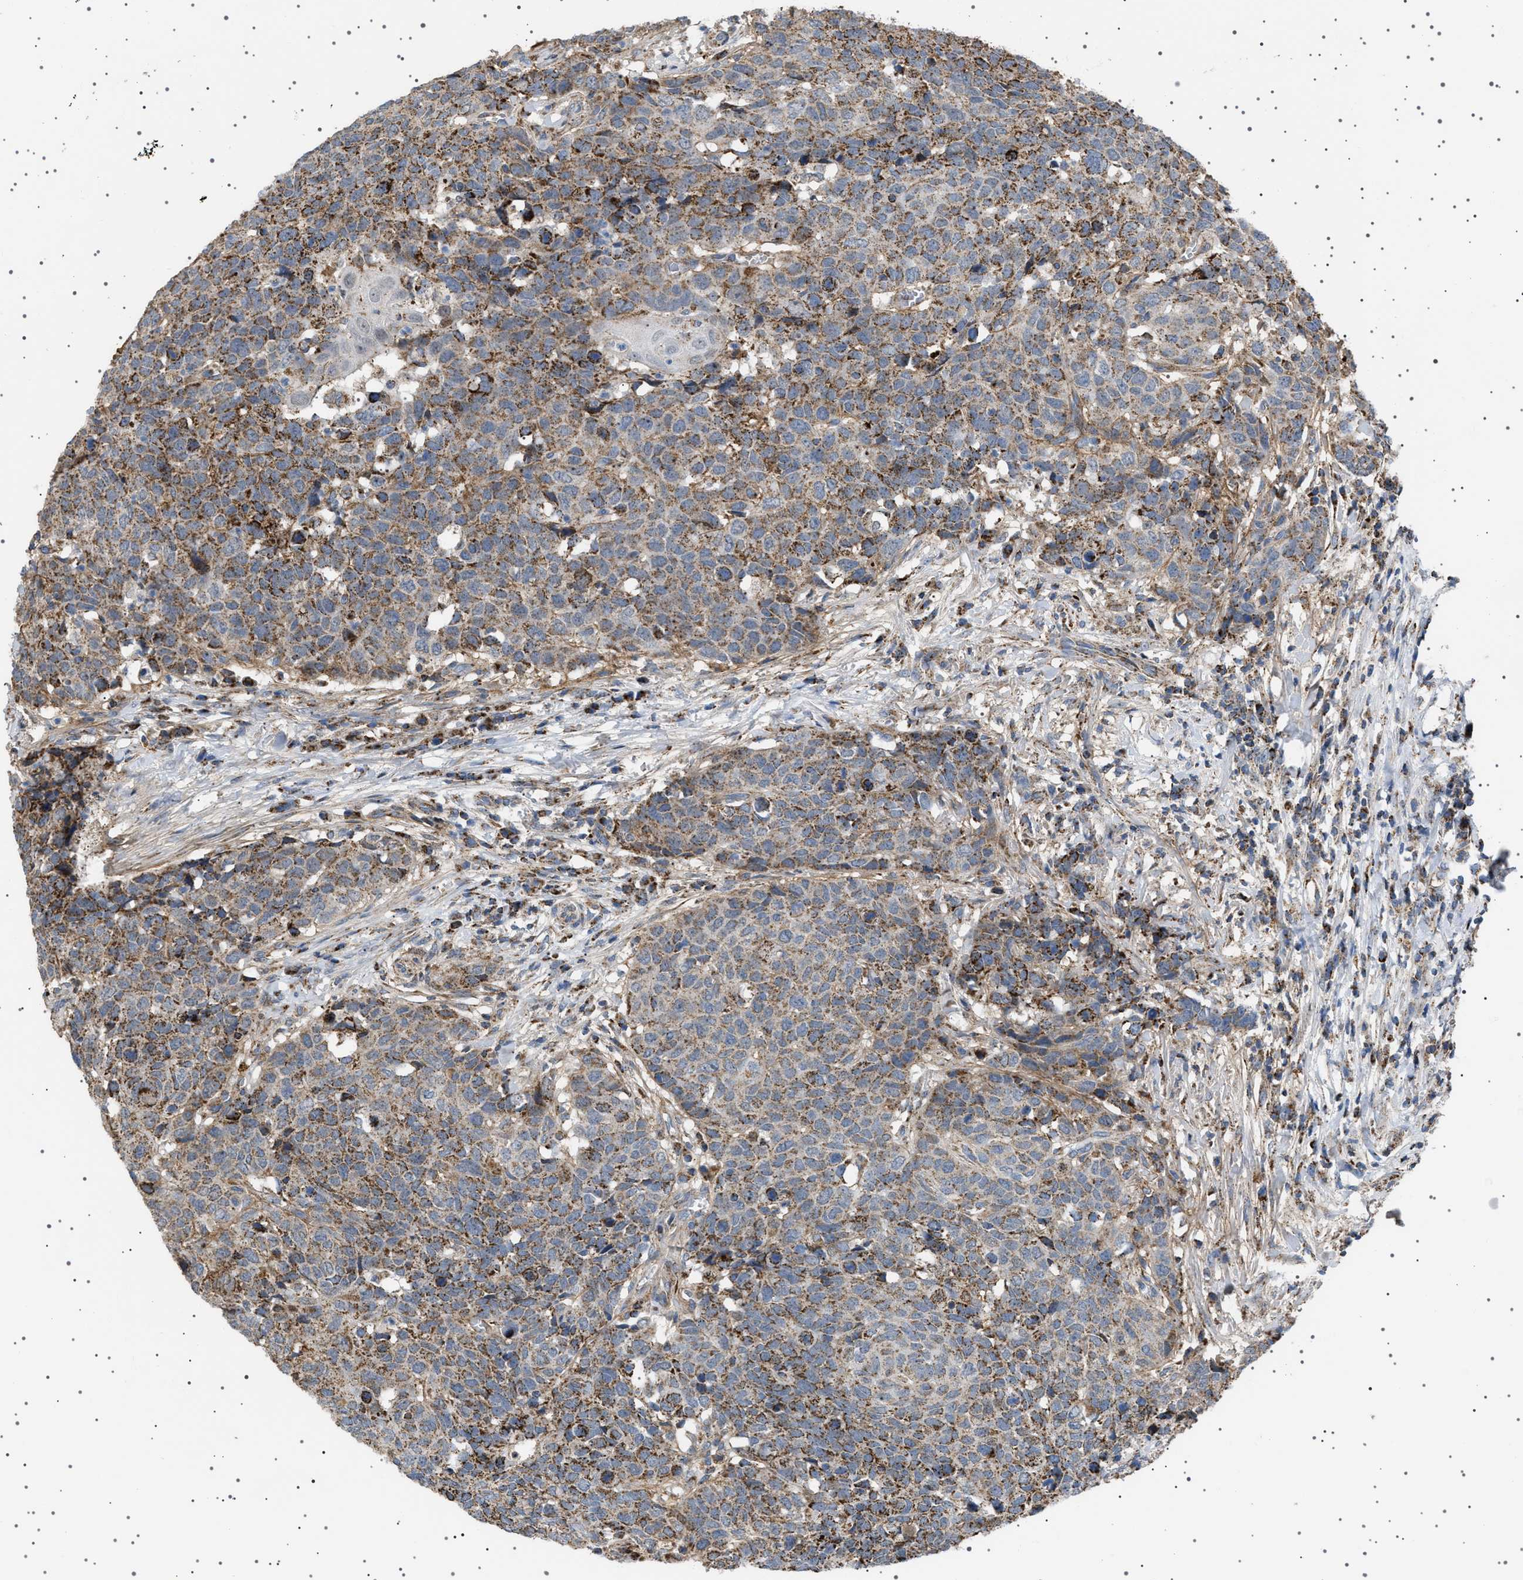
{"staining": {"intensity": "moderate", "quantity": ">75%", "location": "cytoplasmic/membranous"}, "tissue": "head and neck cancer", "cell_type": "Tumor cells", "image_type": "cancer", "snomed": [{"axis": "morphology", "description": "Squamous cell carcinoma, NOS"}, {"axis": "topography", "description": "Head-Neck"}], "caption": "Head and neck cancer (squamous cell carcinoma) was stained to show a protein in brown. There is medium levels of moderate cytoplasmic/membranous expression in about >75% of tumor cells. The staining was performed using DAB (3,3'-diaminobenzidine), with brown indicating positive protein expression. Nuclei are stained blue with hematoxylin.", "gene": "UBXN8", "patient": {"sex": "male", "age": 66}}